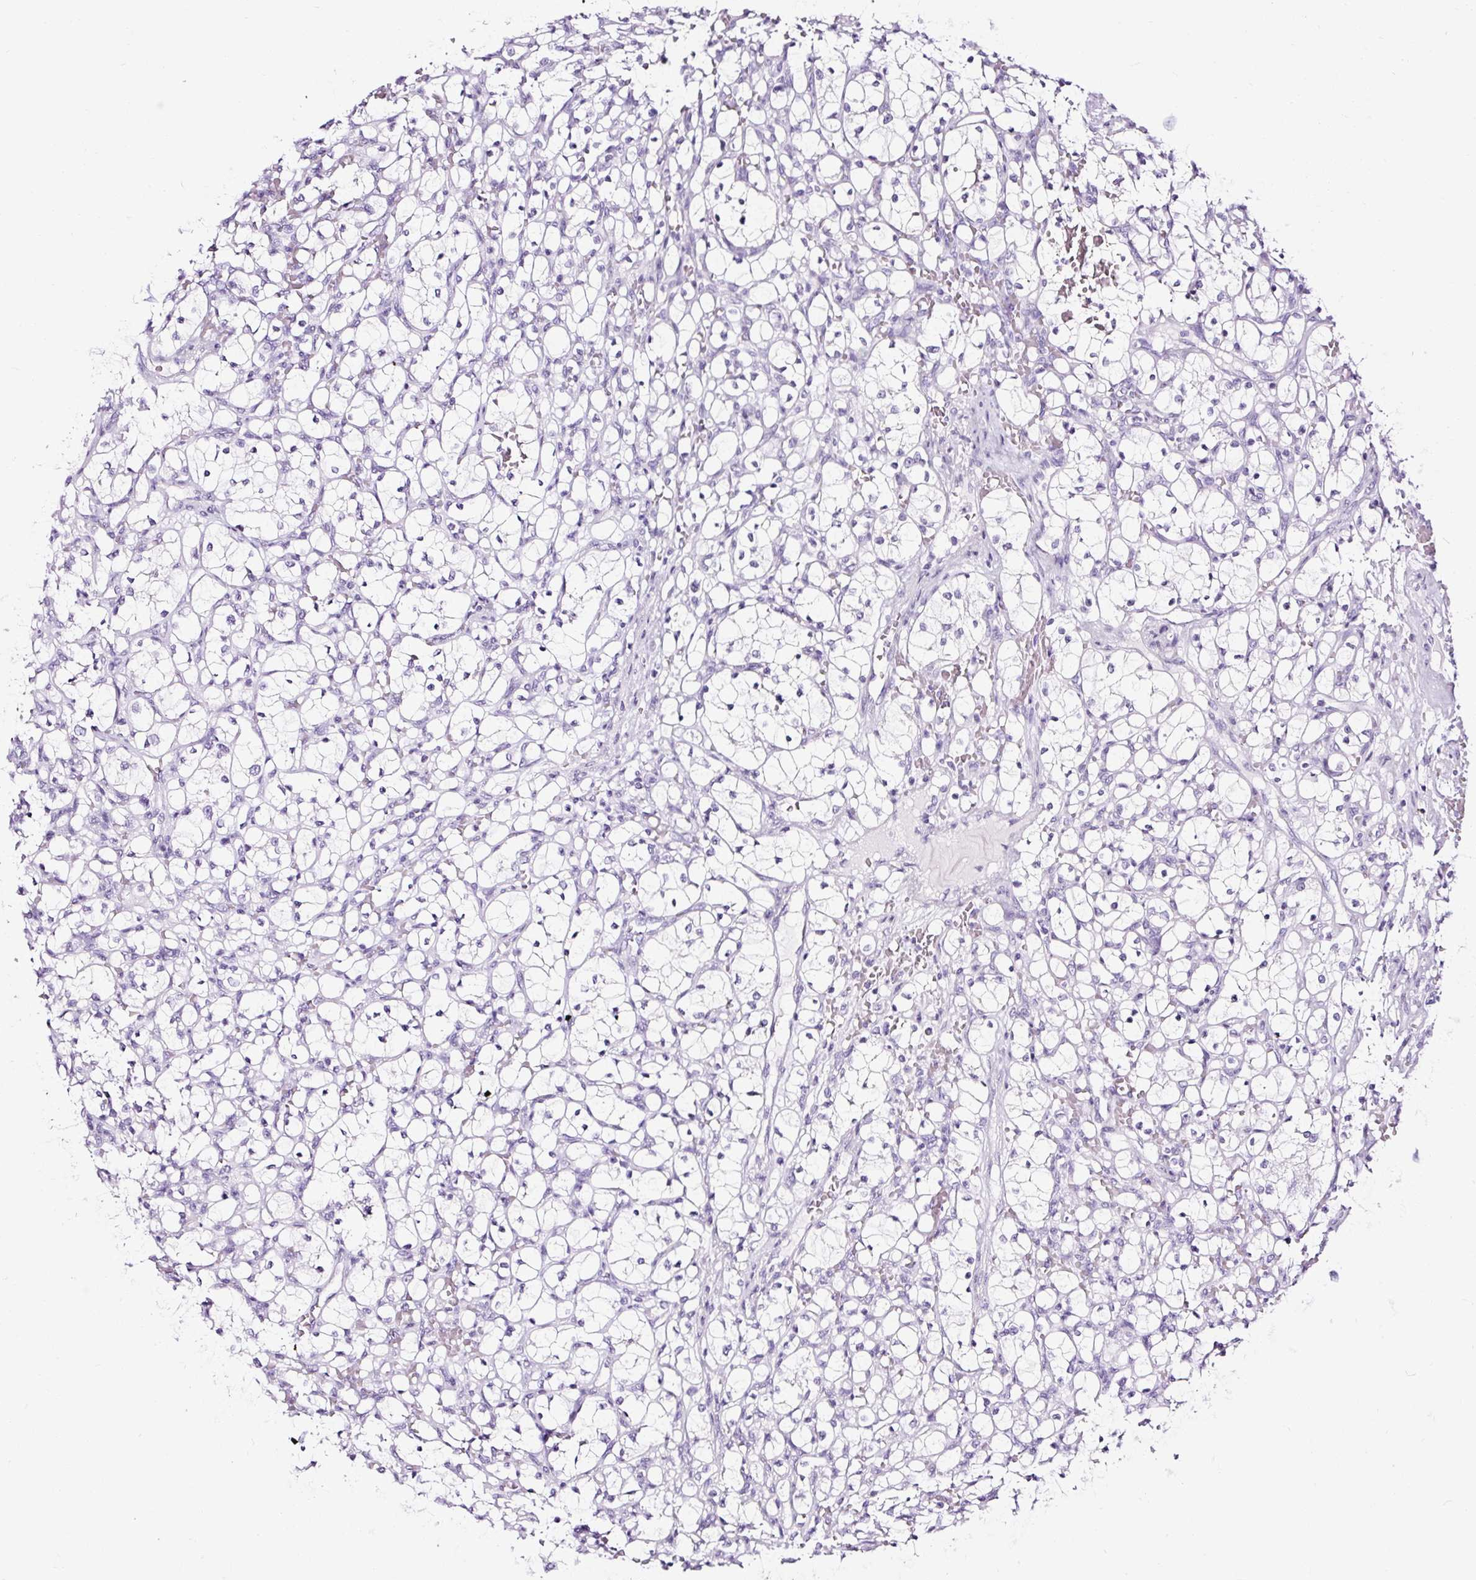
{"staining": {"intensity": "negative", "quantity": "none", "location": "none"}, "tissue": "renal cancer", "cell_type": "Tumor cells", "image_type": "cancer", "snomed": [{"axis": "morphology", "description": "Adenocarcinoma, NOS"}, {"axis": "topography", "description": "Kidney"}], "caption": "This is a photomicrograph of IHC staining of renal adenocarcinoma, which shows no positivity in tumor cells.", "gene": "NPHS2", "patient": {"sex": "female", "age": 69}}